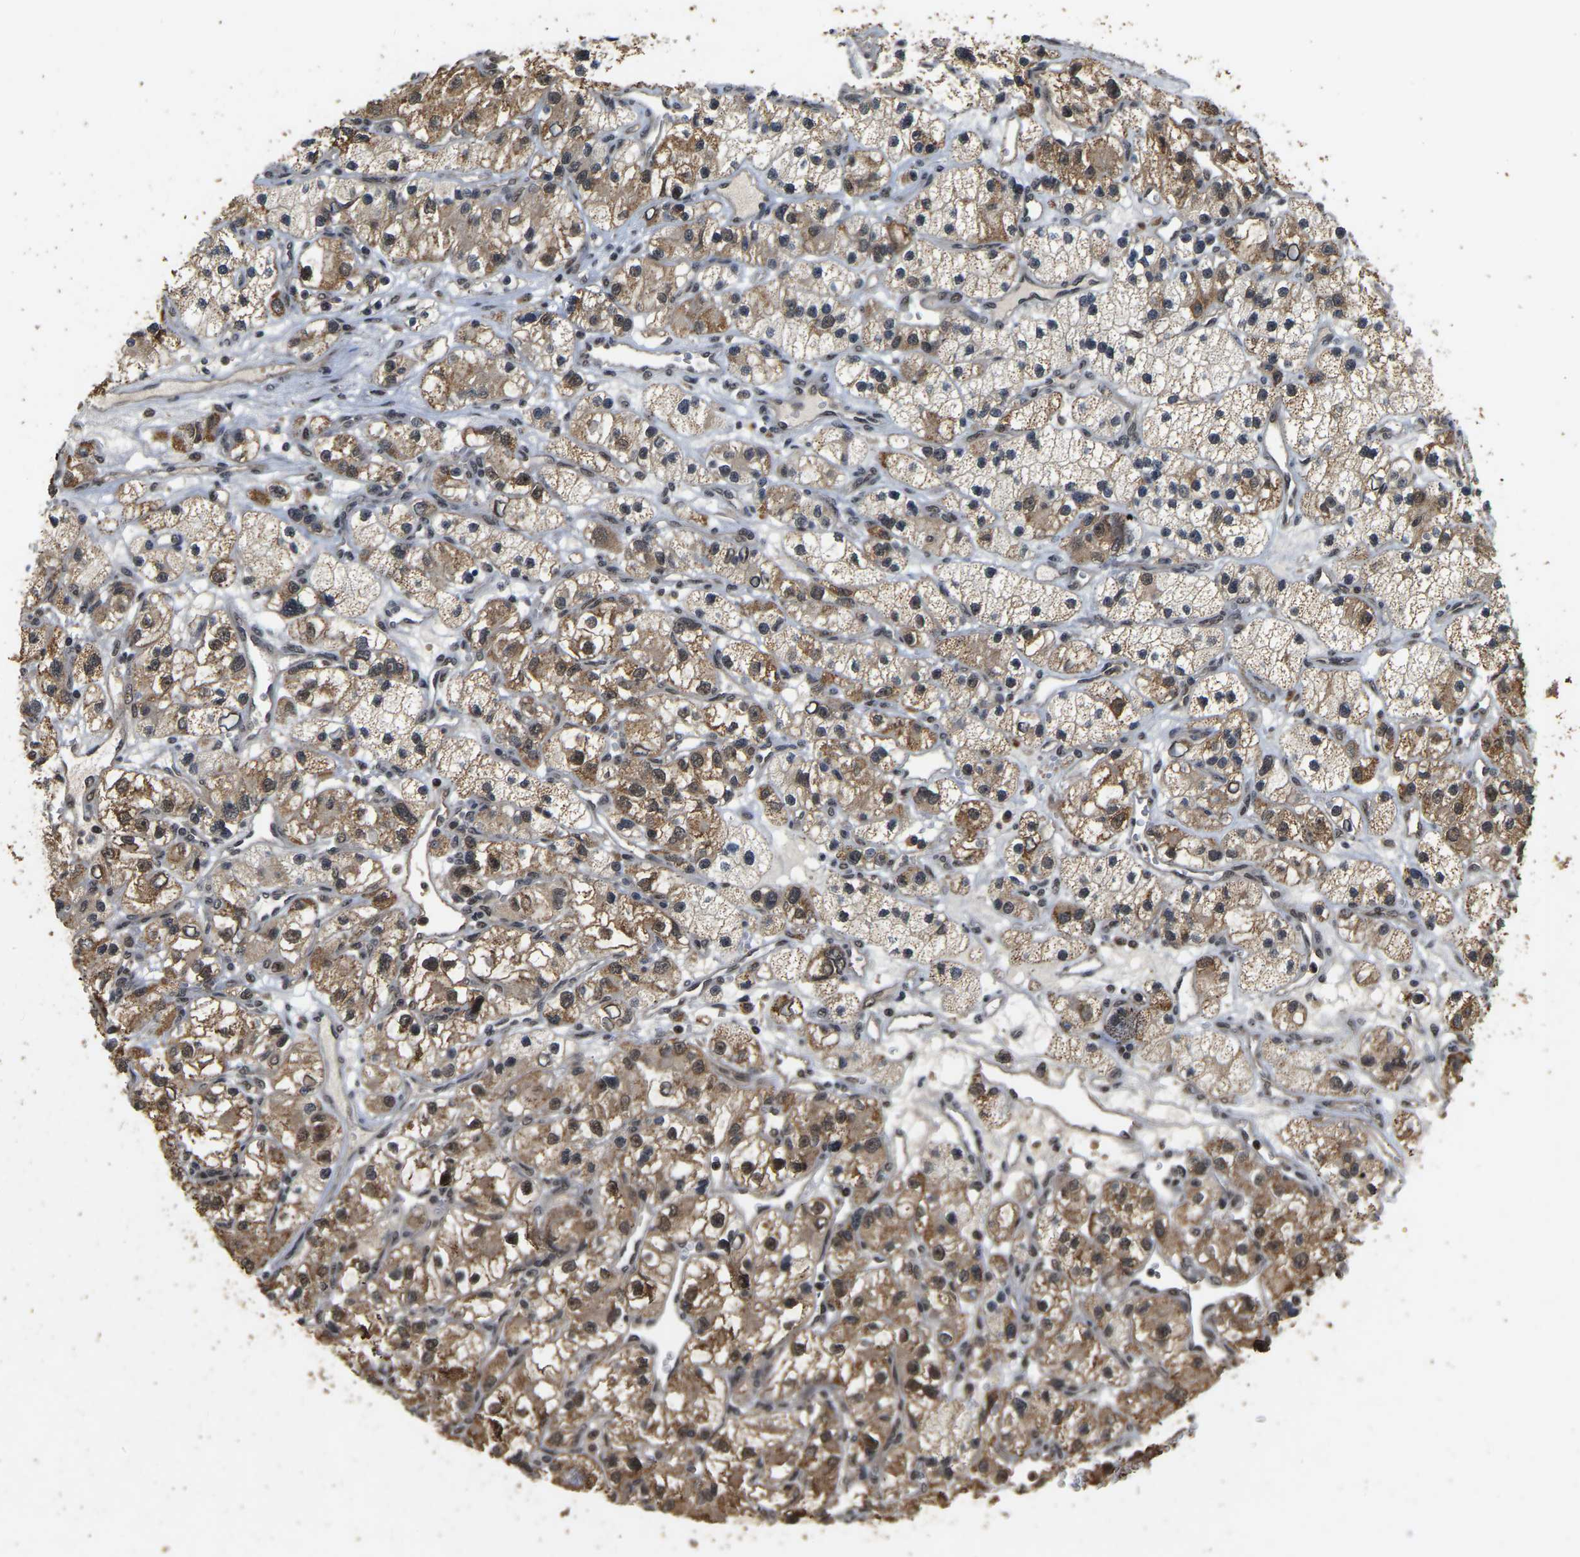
{"staining": {"intensity": "moderate", "quantity": ">75%", "location": "cytoplasmic/membranous,nuclear"}, "tissue": "renal cancer", "cell_type": "Tumor cells", "image_type": "cancer", "snomed": [{"axis": "morphology", "description": "Adenocarcinoma, NOS"}, {"axis": "topography", "description": "Kidney"}], "caption": "A brown stain highlights moderate cytoplasmic/membranous and nuclear expression of a protein in human adenocarcinoma (renal) tumor cells.", "gene": "CIAO1", "patient": {"sex": "female", "age": 57}}